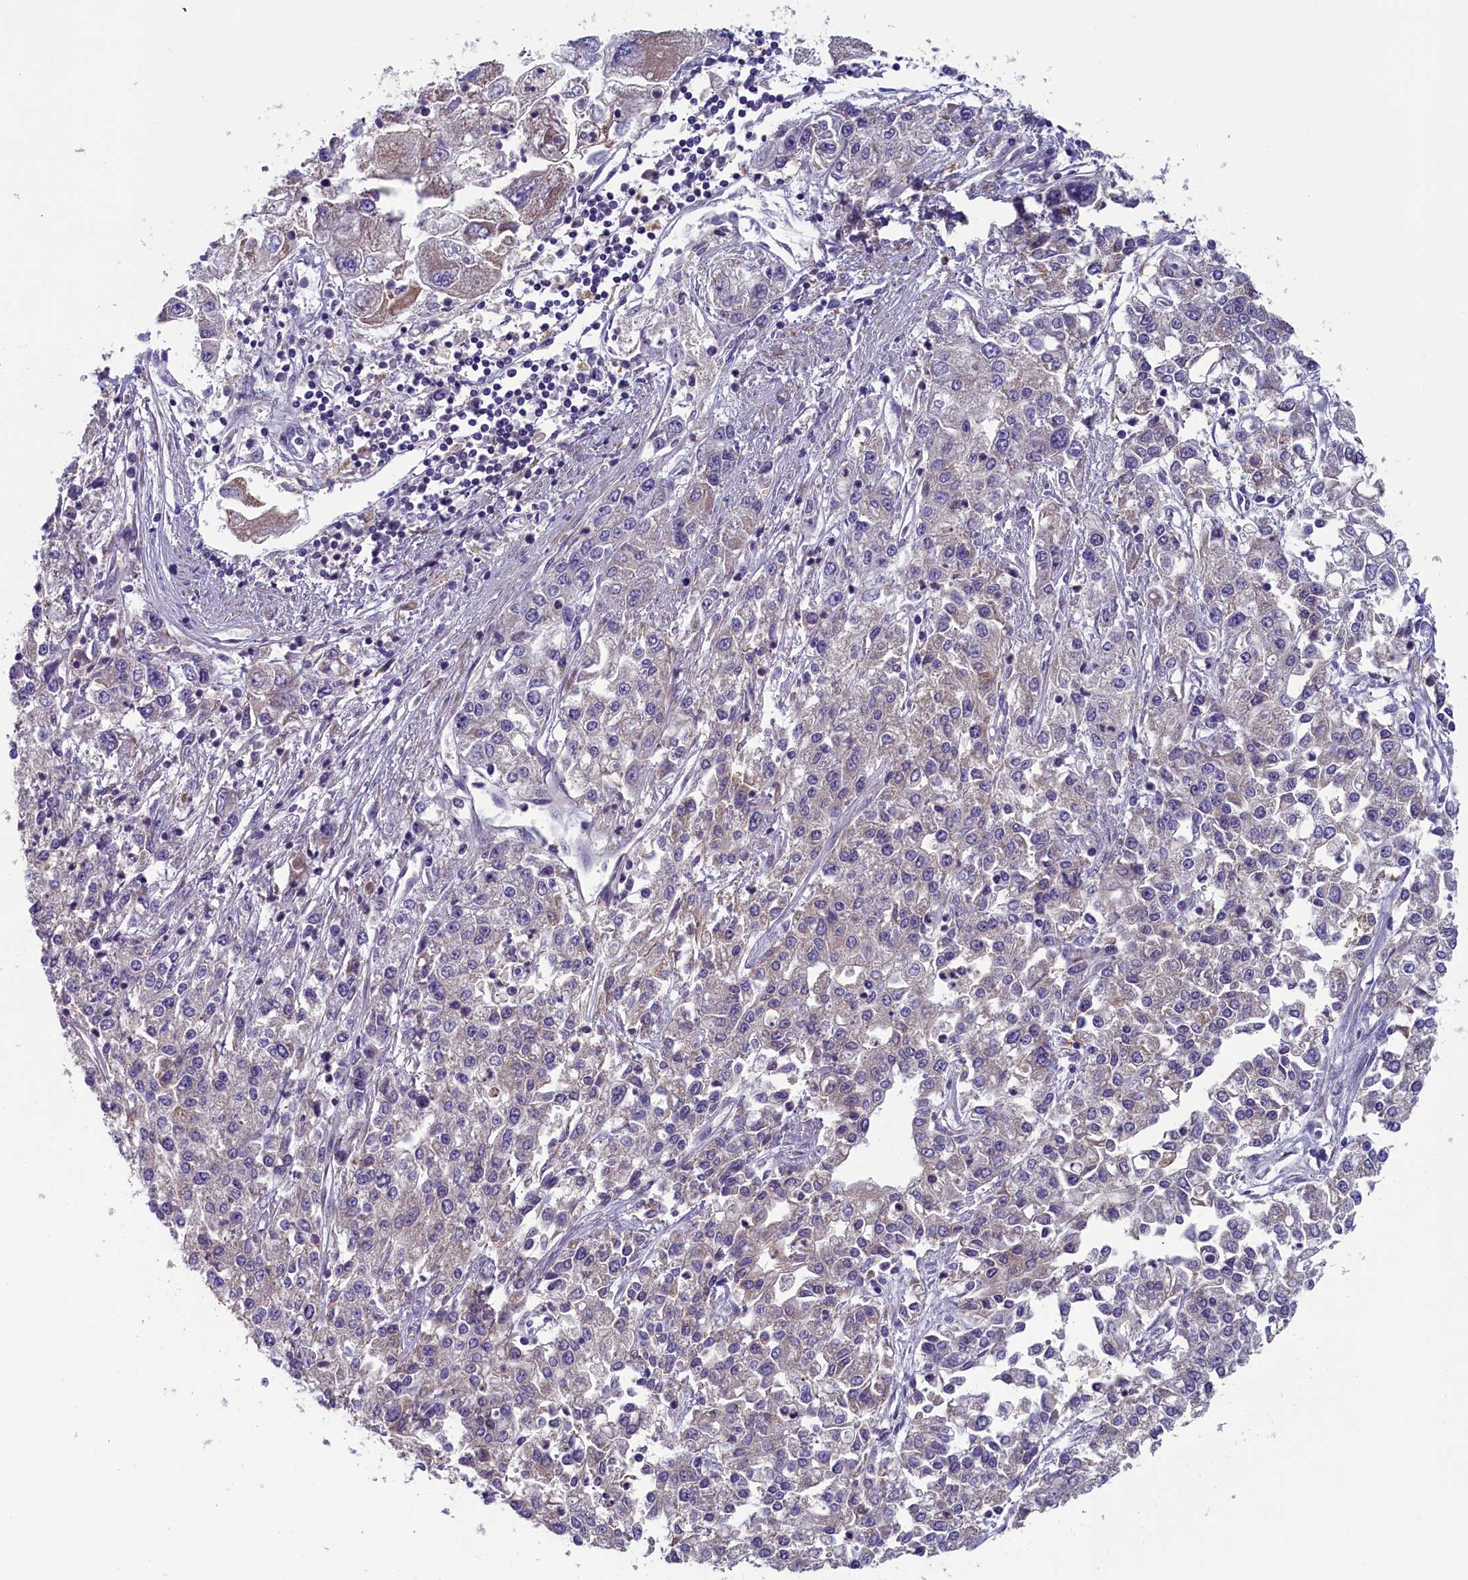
{"staining": {"intensity": "negative", "quantity": "none", "location": "none"}, "tissue": "endometrial cancer", "cell_type": "Tumor cells", "image_type": "cancer", "snomed": [{"axis": "morphology", "description": "Adenocarcinoma, NOS"}, {"axis": "topography", "description": "Endometrium"}], "caption": "An immunohistochemistry image of endometrial adenocarcinoma is shown. There is no staining in tumor cells of endometrial adenocarcinoma.", "gene": "ANKRD39", "patient": {"sex": "female", "age": 49}}